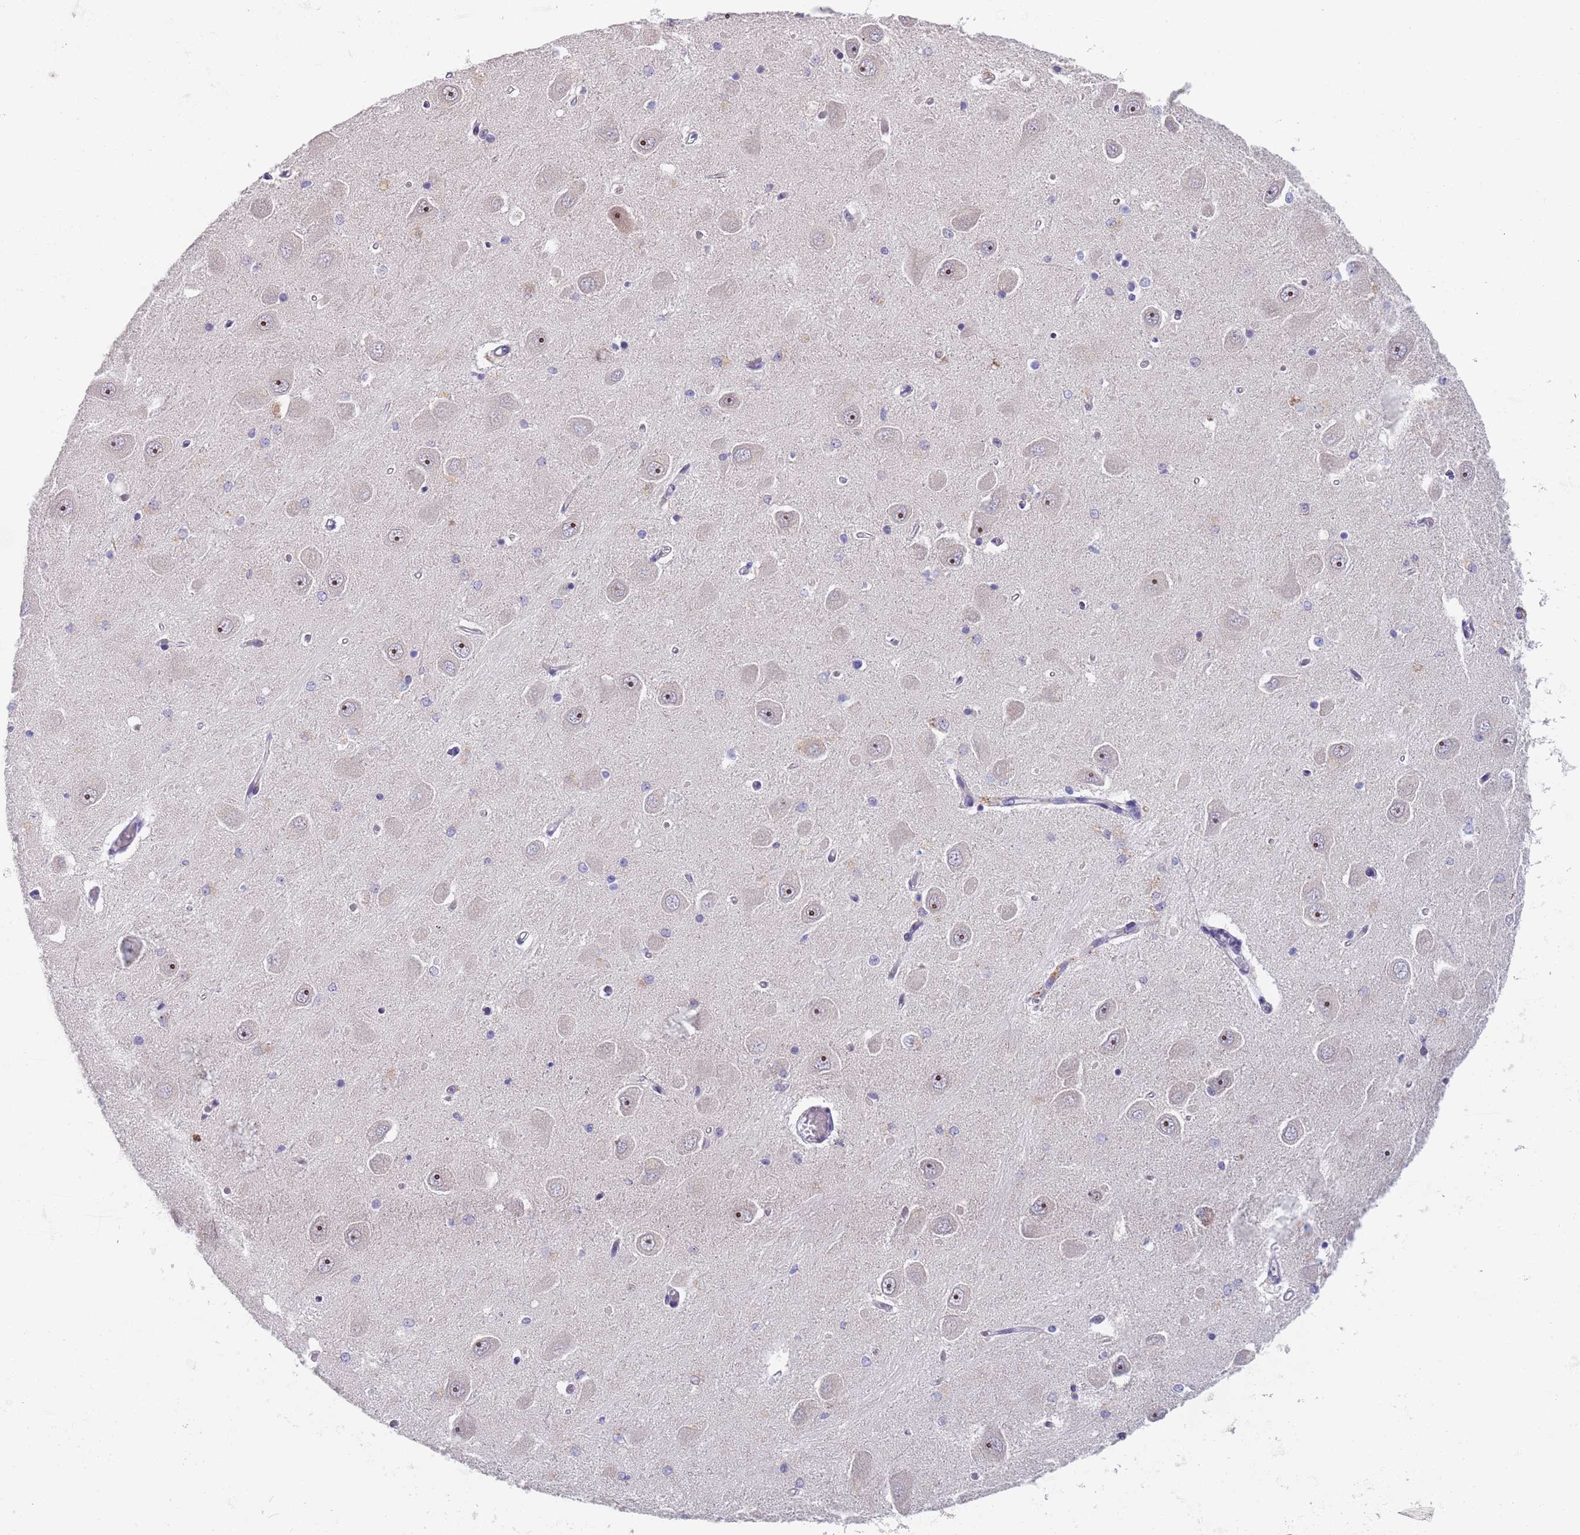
{"staining": {"intensity": "negative", "quantity": "none", "location": "none"}, "tissue": "hippocampus", "cell_type": "Glial cells", "image_type": "normal", "snomed": [{"axis": "morphology", "description": "Normal tissue, NOS"}, {"axis": "topography", "description": "Hippocampus"}], "caption": "Glial cells are negative for brown protein staining in benign hippocampus. Brightfield microscopy of immunohistochemistry (IHC) stained with DAB (brown) and hematoxylin (blue), captured at high magnification.", "gene": "PLCL2", "patient": {"sex": "male", "age": 45}}